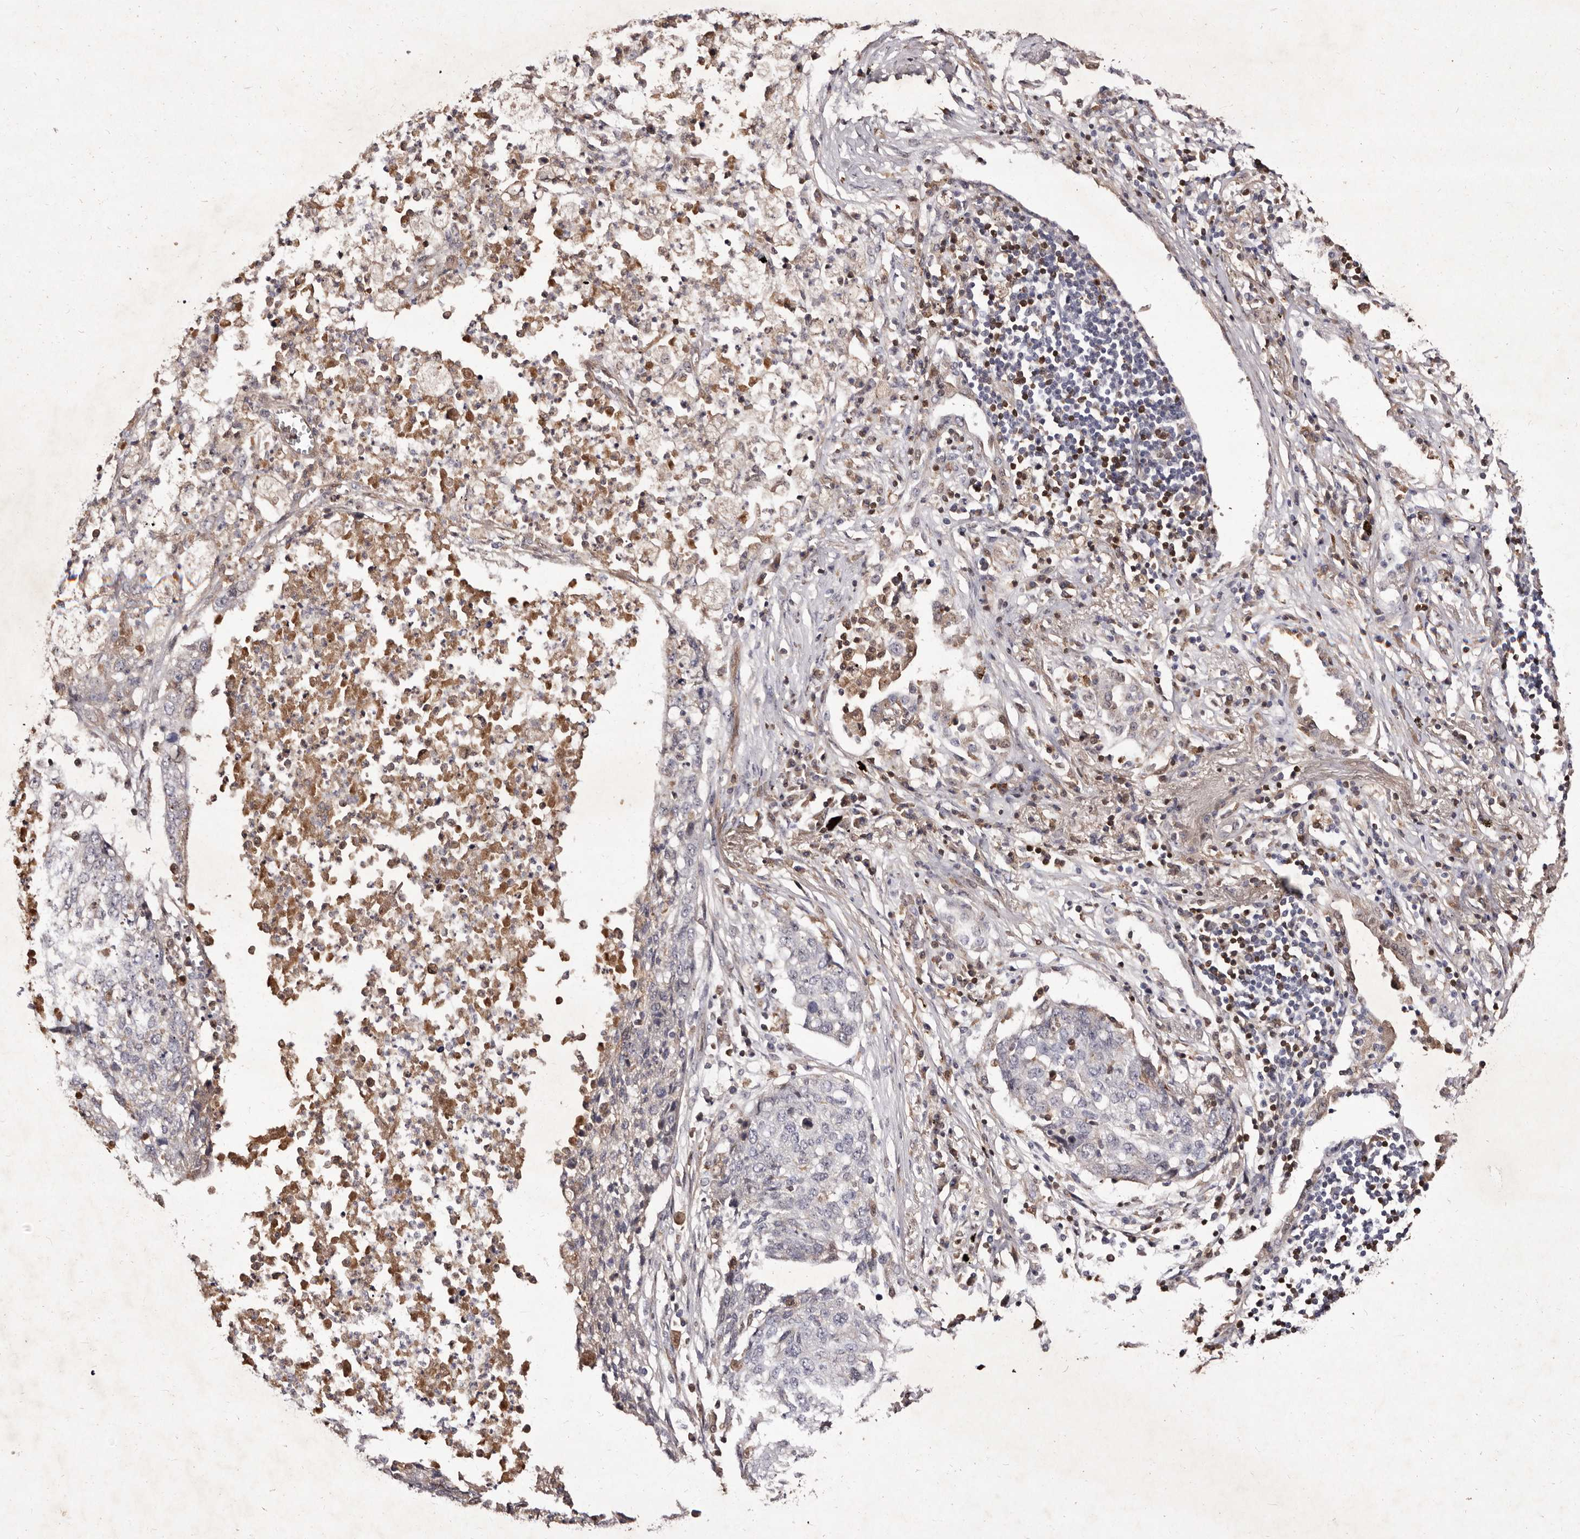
{"staining": {"intensity": "negative", "quantity": "none", "location": "none"}, "tissue": "lung cancer", "cell_type": "Tumor cells", "image_type": "cancer", "snomed": [{"axis": "morphology", "description": "Squamous cell carcinoma, NOS"}, {"axis": "topography", "description": "Lung"}], "caption": "High power microscopy image of an immunohistochemistry photomicrograph of lung cancer, revealing no significant staining in tumor cells.", "gene": "GIMAP4", "patient": {"sex": "female", "age": 63}}